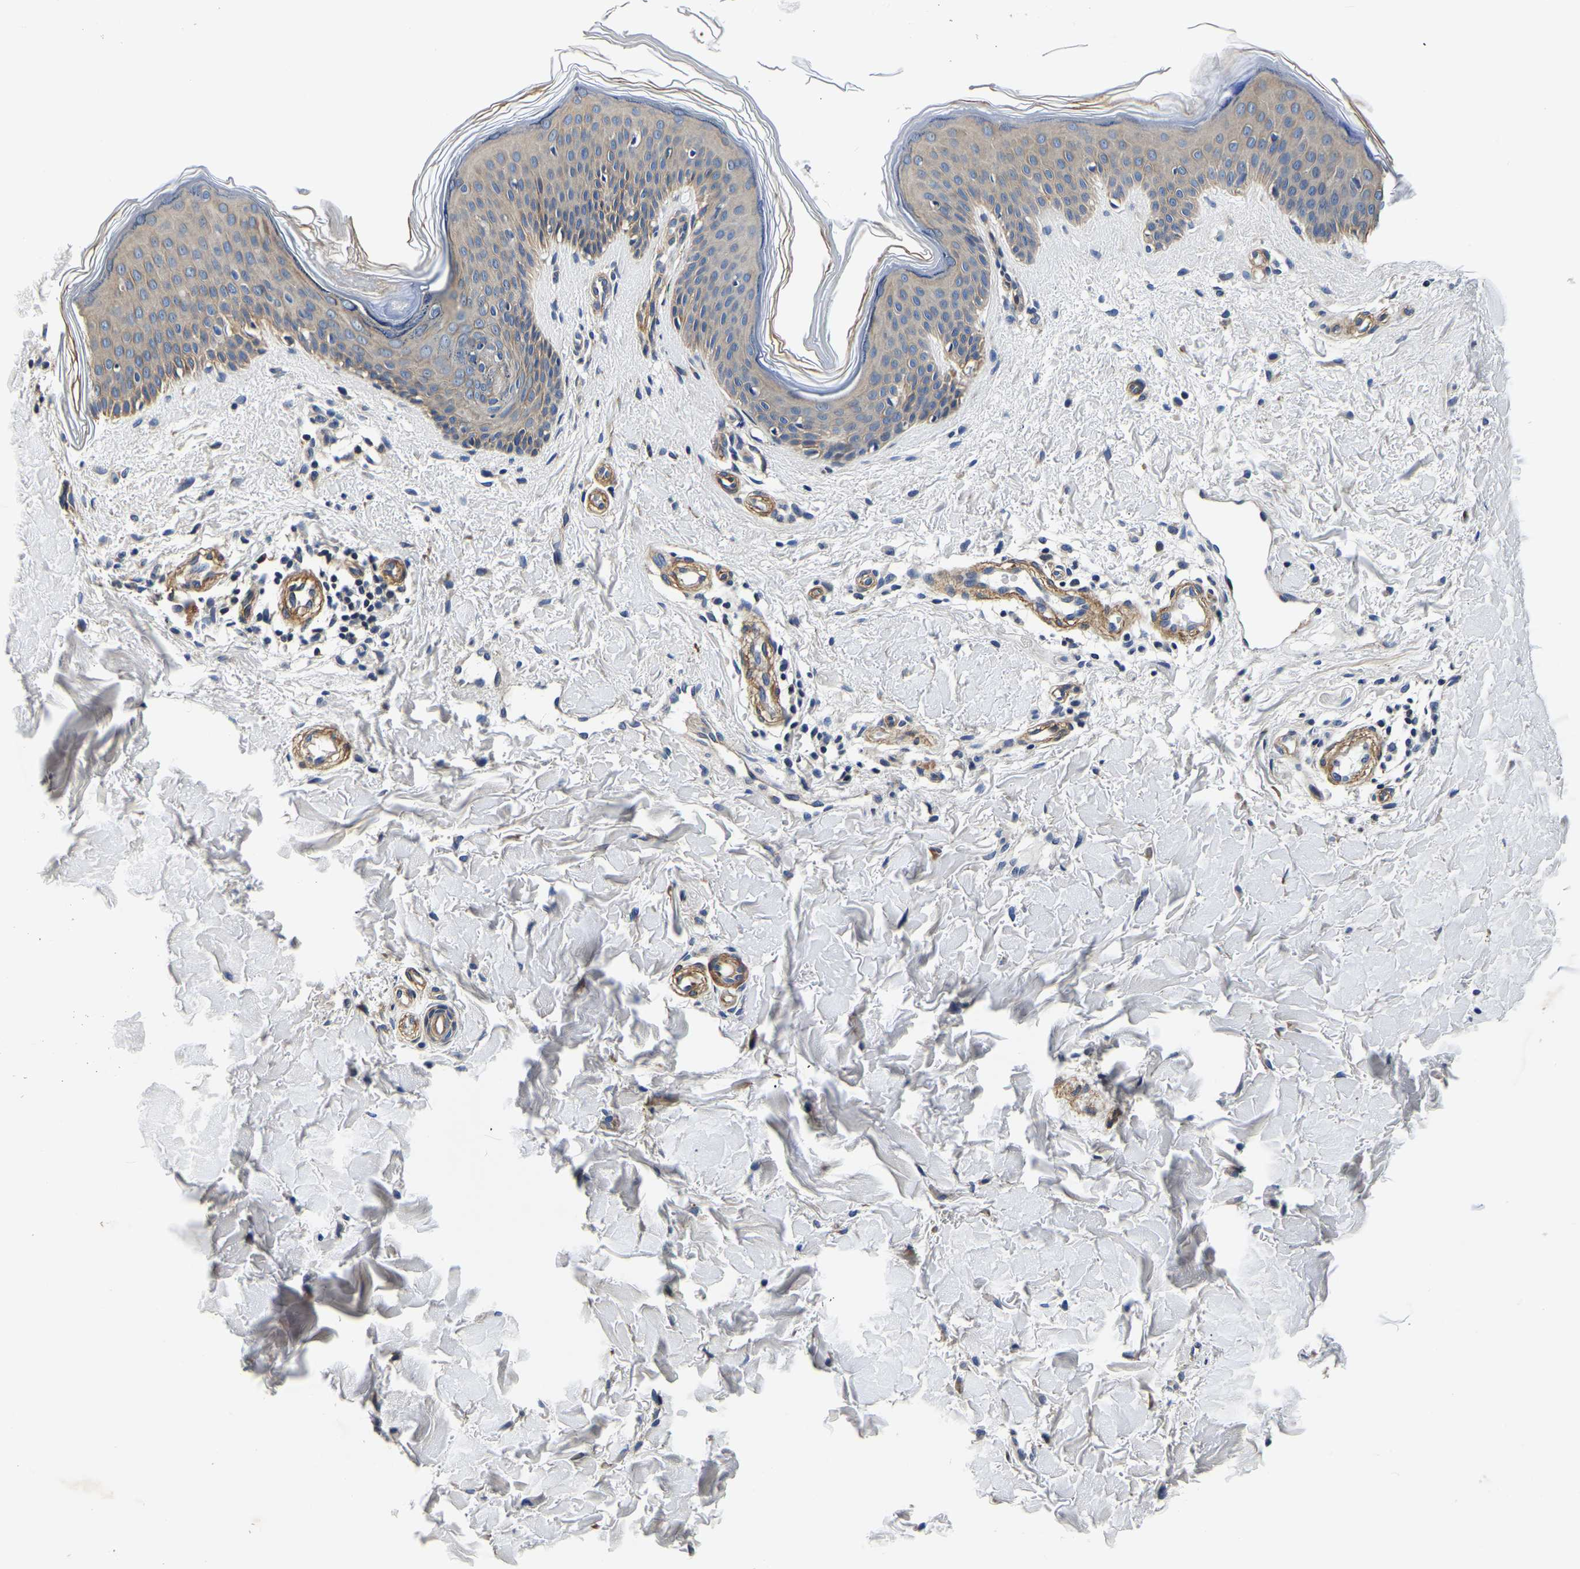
{"staining": {"intensity": "weak", "quantity": ">75%", "location": "cytoplasmic/membranous"}, "tissue": "skin", "cell_type": "Fibroblasts", "image_type": "normal", "snomed": [{"axis": "morphology", "description": "Normal tissue, NOS"}, {"axis": "topography", "description": "Skin"}], "caption": "DAB immunohistochemical staining of benign skin reveals weak cytoplasmic/membranous protein staining in approximately >75% of fibroblasts. The protein of interest is shown in brown color, while the nuclei are stained blue.", "gene": "KCTD17", "patient": {"sex": "male", "age": 41}}